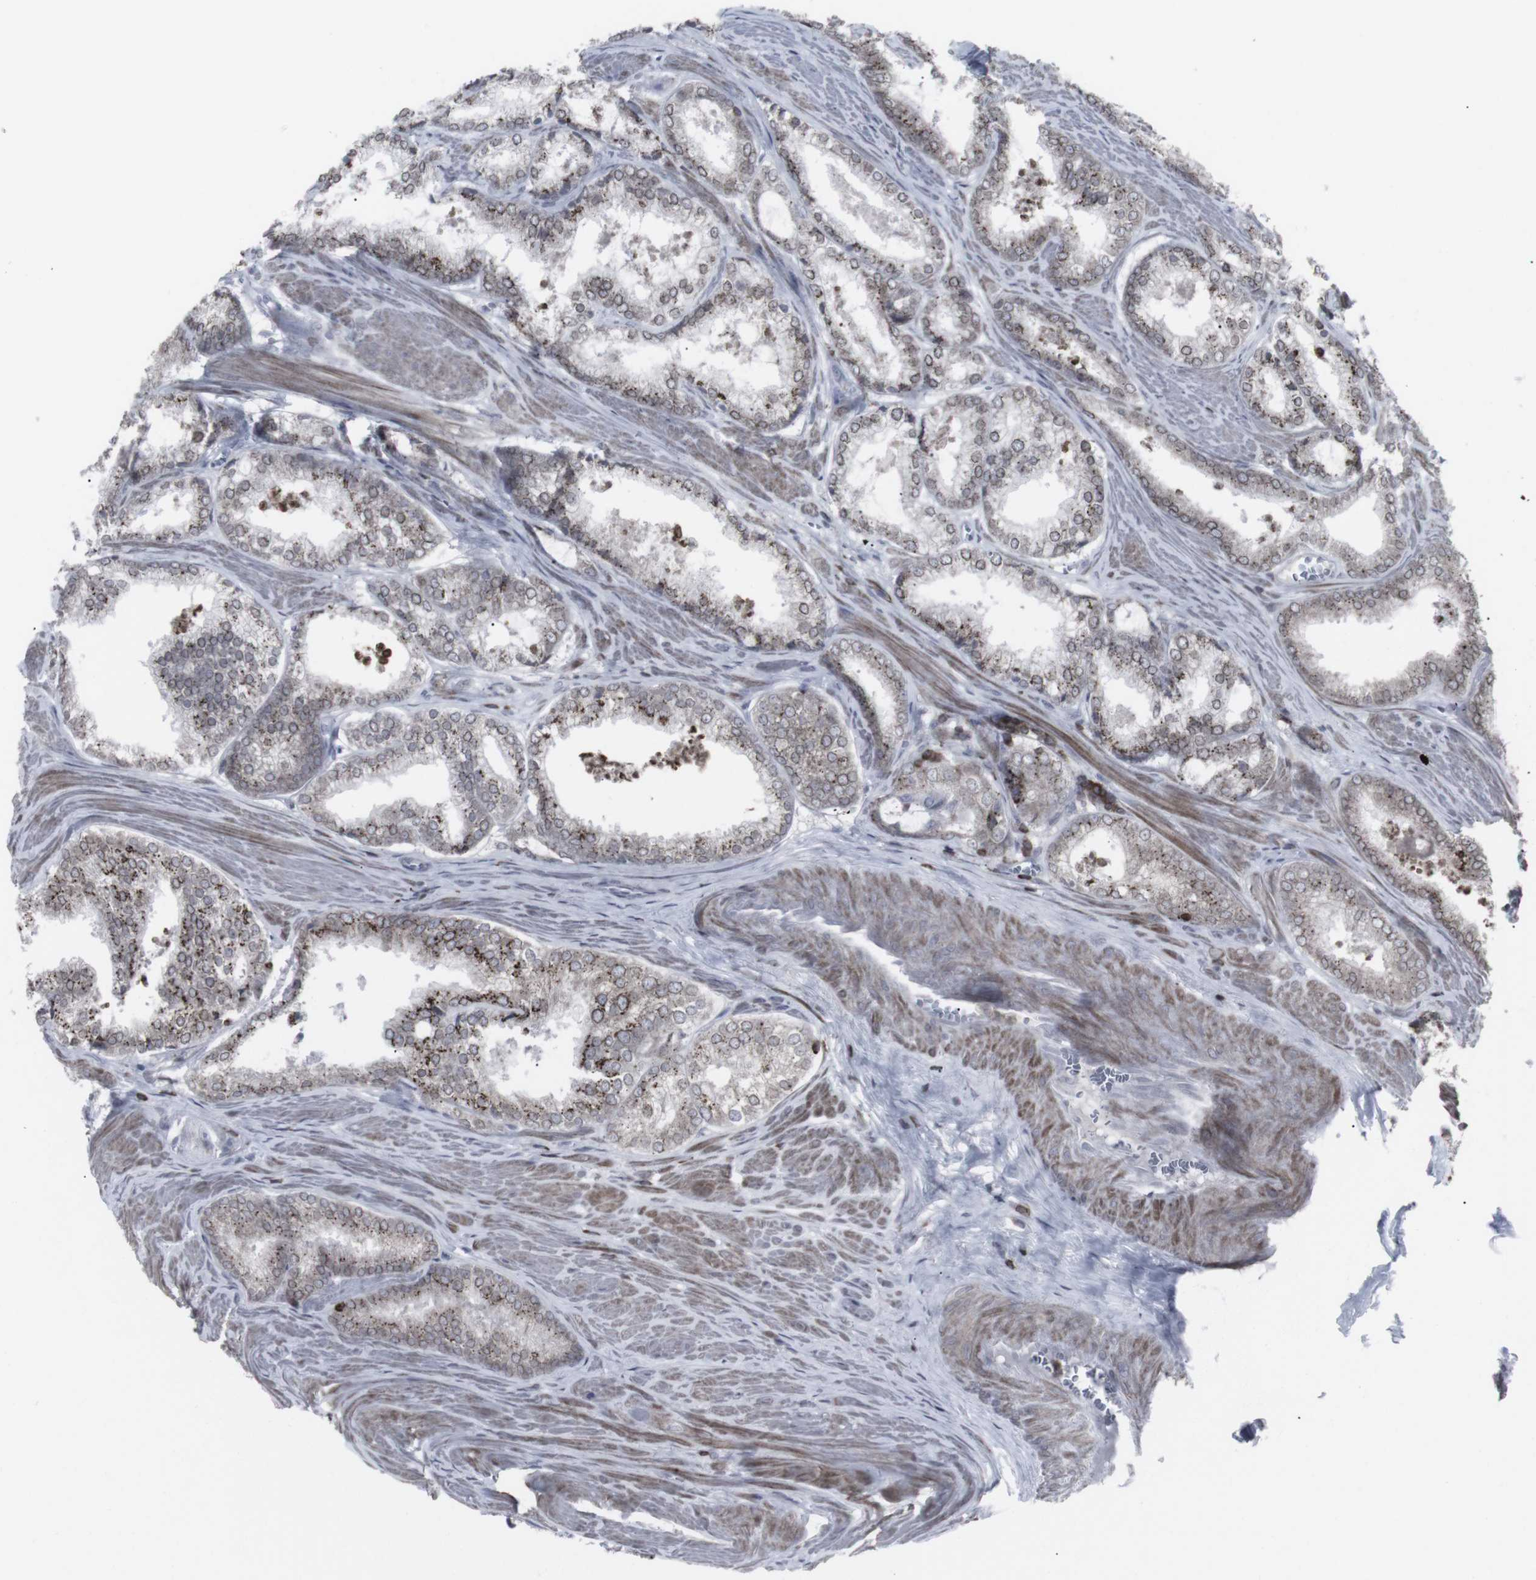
{"staining": {"intensity": "moderate", "quantity": ">75%", "location": "cytoplasmic/membranous,nuclear"}, "tissue": "prostate cancer", "cell_type": "Tumor cells", "image_type": "cancer", "snomed": [{"axis": "morphology", "description": "Adenocarcinoma, Low grade"}, {"axis": "topography", "description": "Prostate"}], "caption": "Brown immunohistochemical staining in prostate low-grade adenocarcinoma shows moderate cytoplasmic/membranous and nuclear staining in about >75% of tumor cells.", "gene": "APOBEC2", "patient": {"sex": "male", "age": 64}}